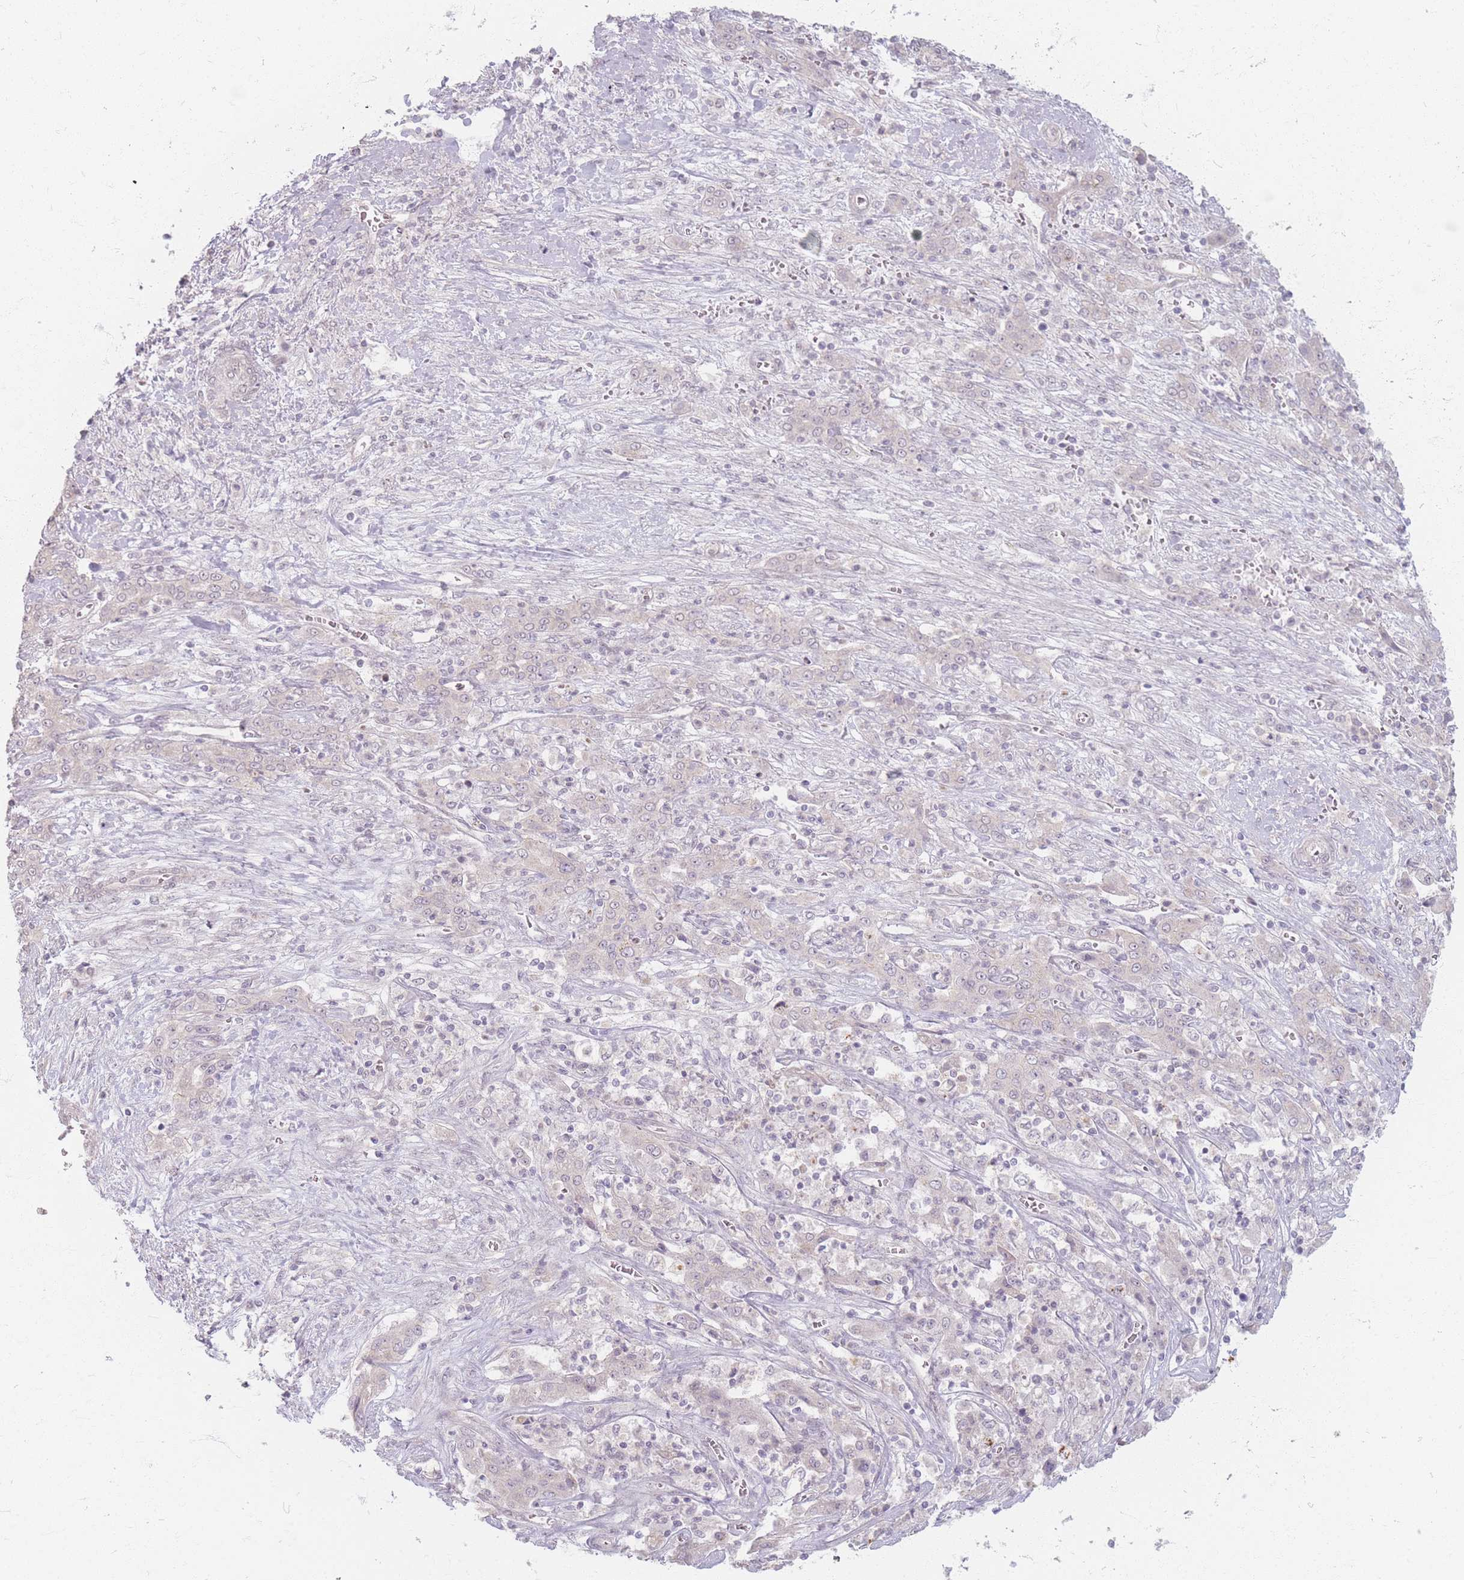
{"staining": {"intensity": "weak", "quantity": "<25%", "location": "cytoplasmic/membranous"}, "tissue": "liver cancer", "cell_type": "Tumor cells", "image_type": "cancer", "snomed": [{"axis": "morphology", "description": "Cholangiocarcinoma"}, {"axis": "topography", "description": "Liver"}], "caption": "Tumor cells are negative for brown protein staining in liver cancer (cholangiocarcinoma).", "gene": "GABRA6", "patient": {"sex": "female", "age": 52}}